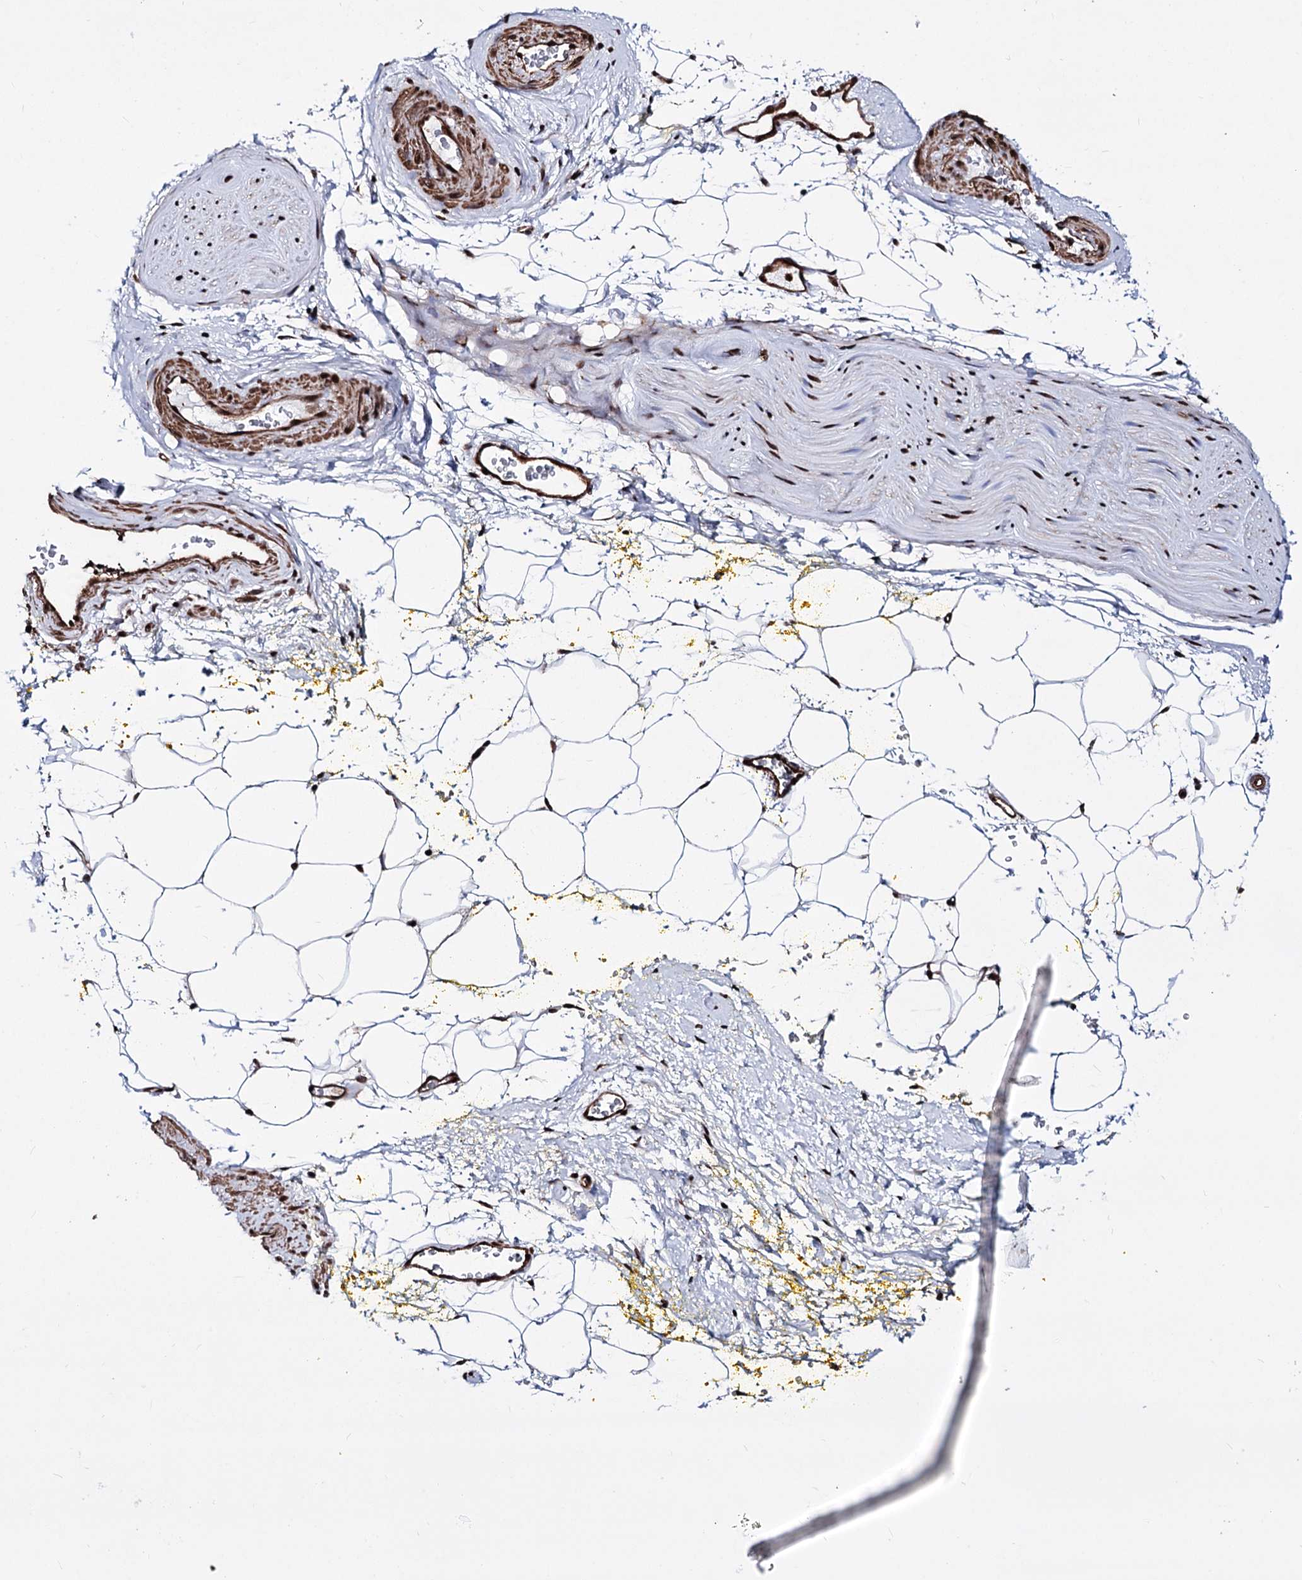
{"staining": {"intensity": "negative", "quantity": "none", "location": "none"}, "tissue": "adipose tissue", "cell_type": "Adipocytes", "image_type": "normal", "snomed": [{"axis": "morphology", "description": "Normal tissue, NOS"}, {"axis": "morphology", "description": "Adenocarcinoma, Low grade"}, {"axis": "topography", "description": "Prostate"}, {"axis": "topography", "description": "Peripheral nerve tissue"}], "caption": "Immunohistochemical staining of unremarkable human adipose tissue shows no significant staining in adipocytes.", "gene": "CHMP7", "patient": {"sex": "male", "age": 63}}